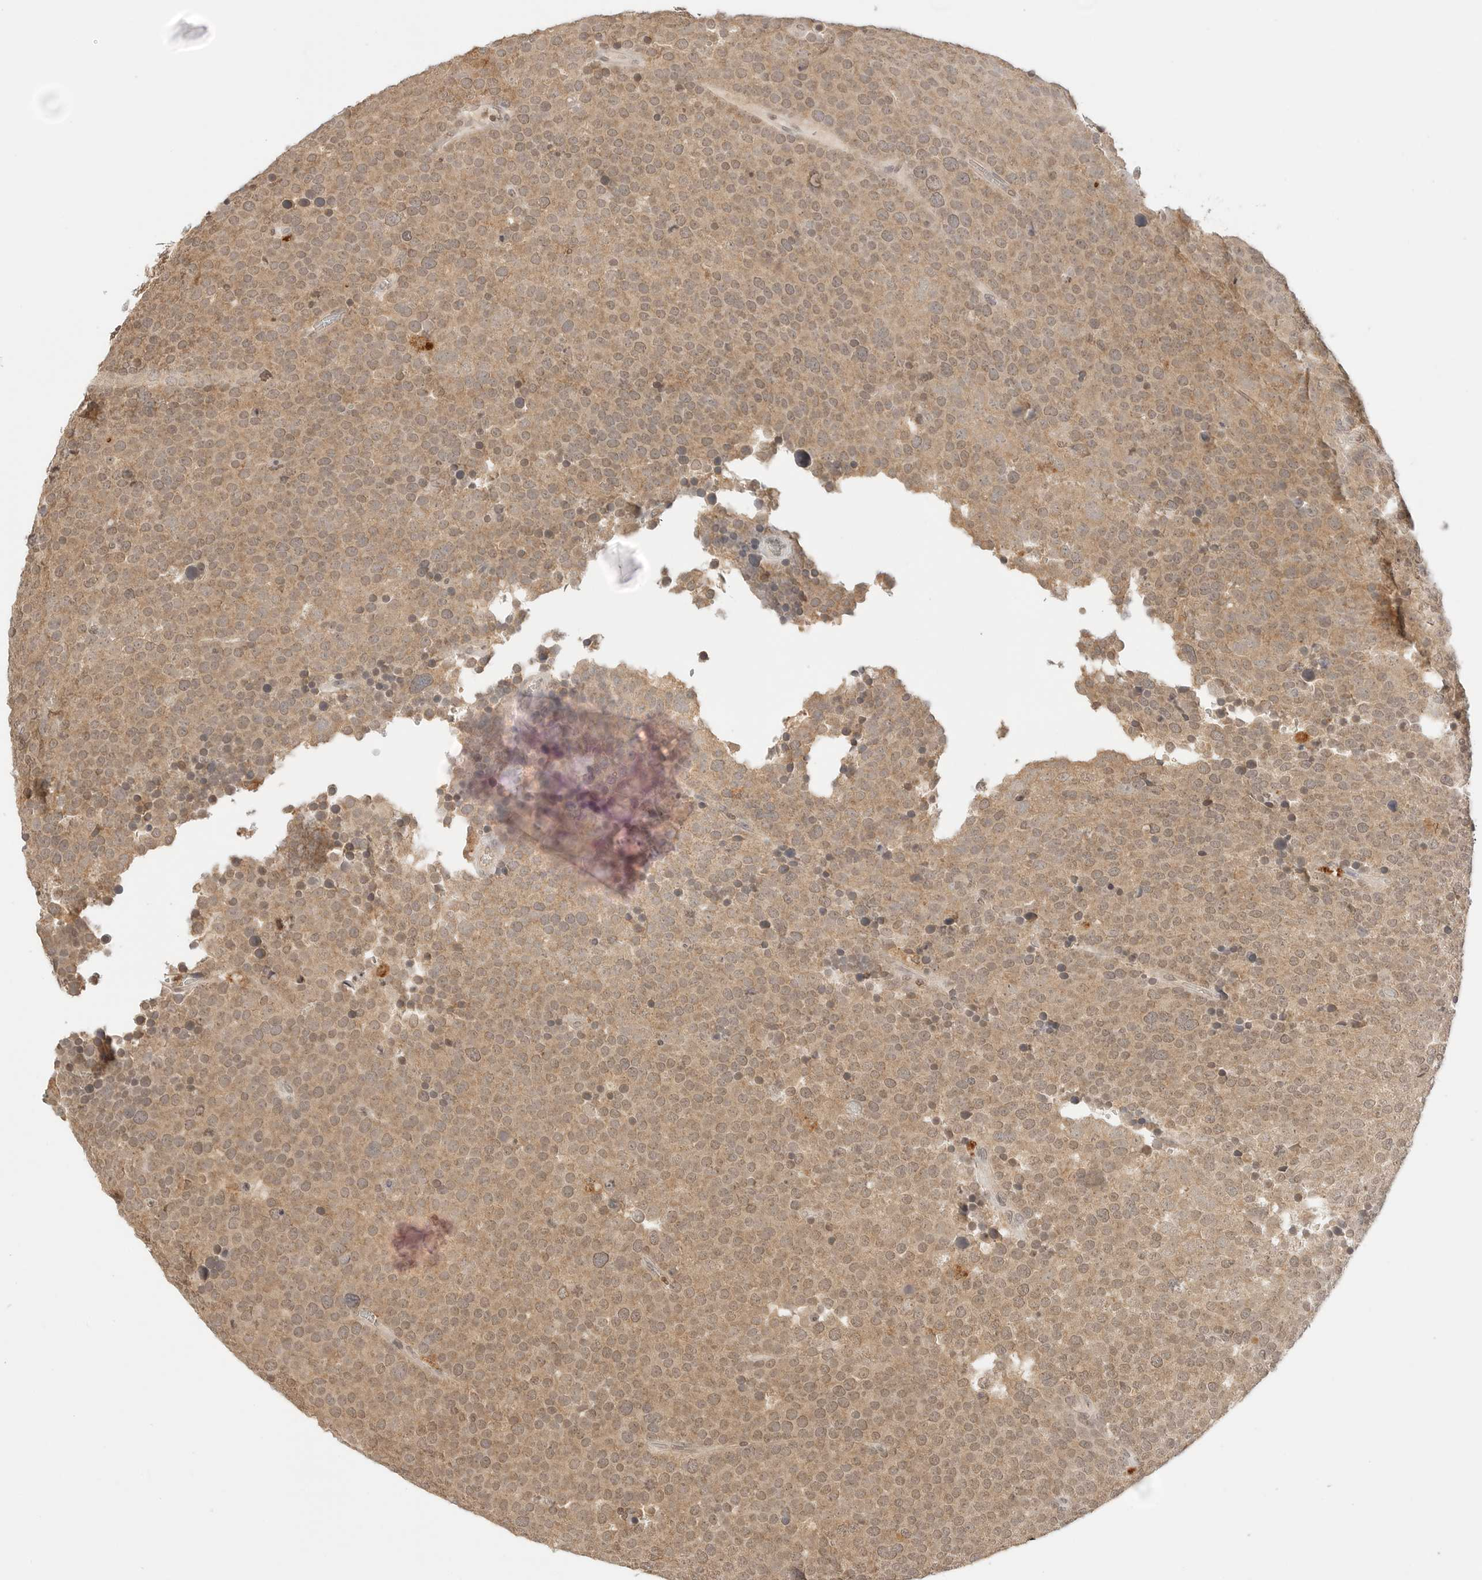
{"staining": {"intensity": "moderate", "quantity": ">75%", "location": "cytoplasmic/membranous"}, "tissue": "testis cancer", "cell_type": "Tumor cells", "image_type": "cancer", "snomed": [{"axis": "morphology", "description": "Seminoma, NOS"}, {"axis": "topography", "description": "Testis"}], "caption": "IHC (DAB (3,3'-diaminobenzidine)) staining of testis cancer shows moderate cytoplasmic/membranous protein expression in approximately >75% of tumor cells.", "gene": "EPHA1", "patient": {"sex": "male", "age": 71}}